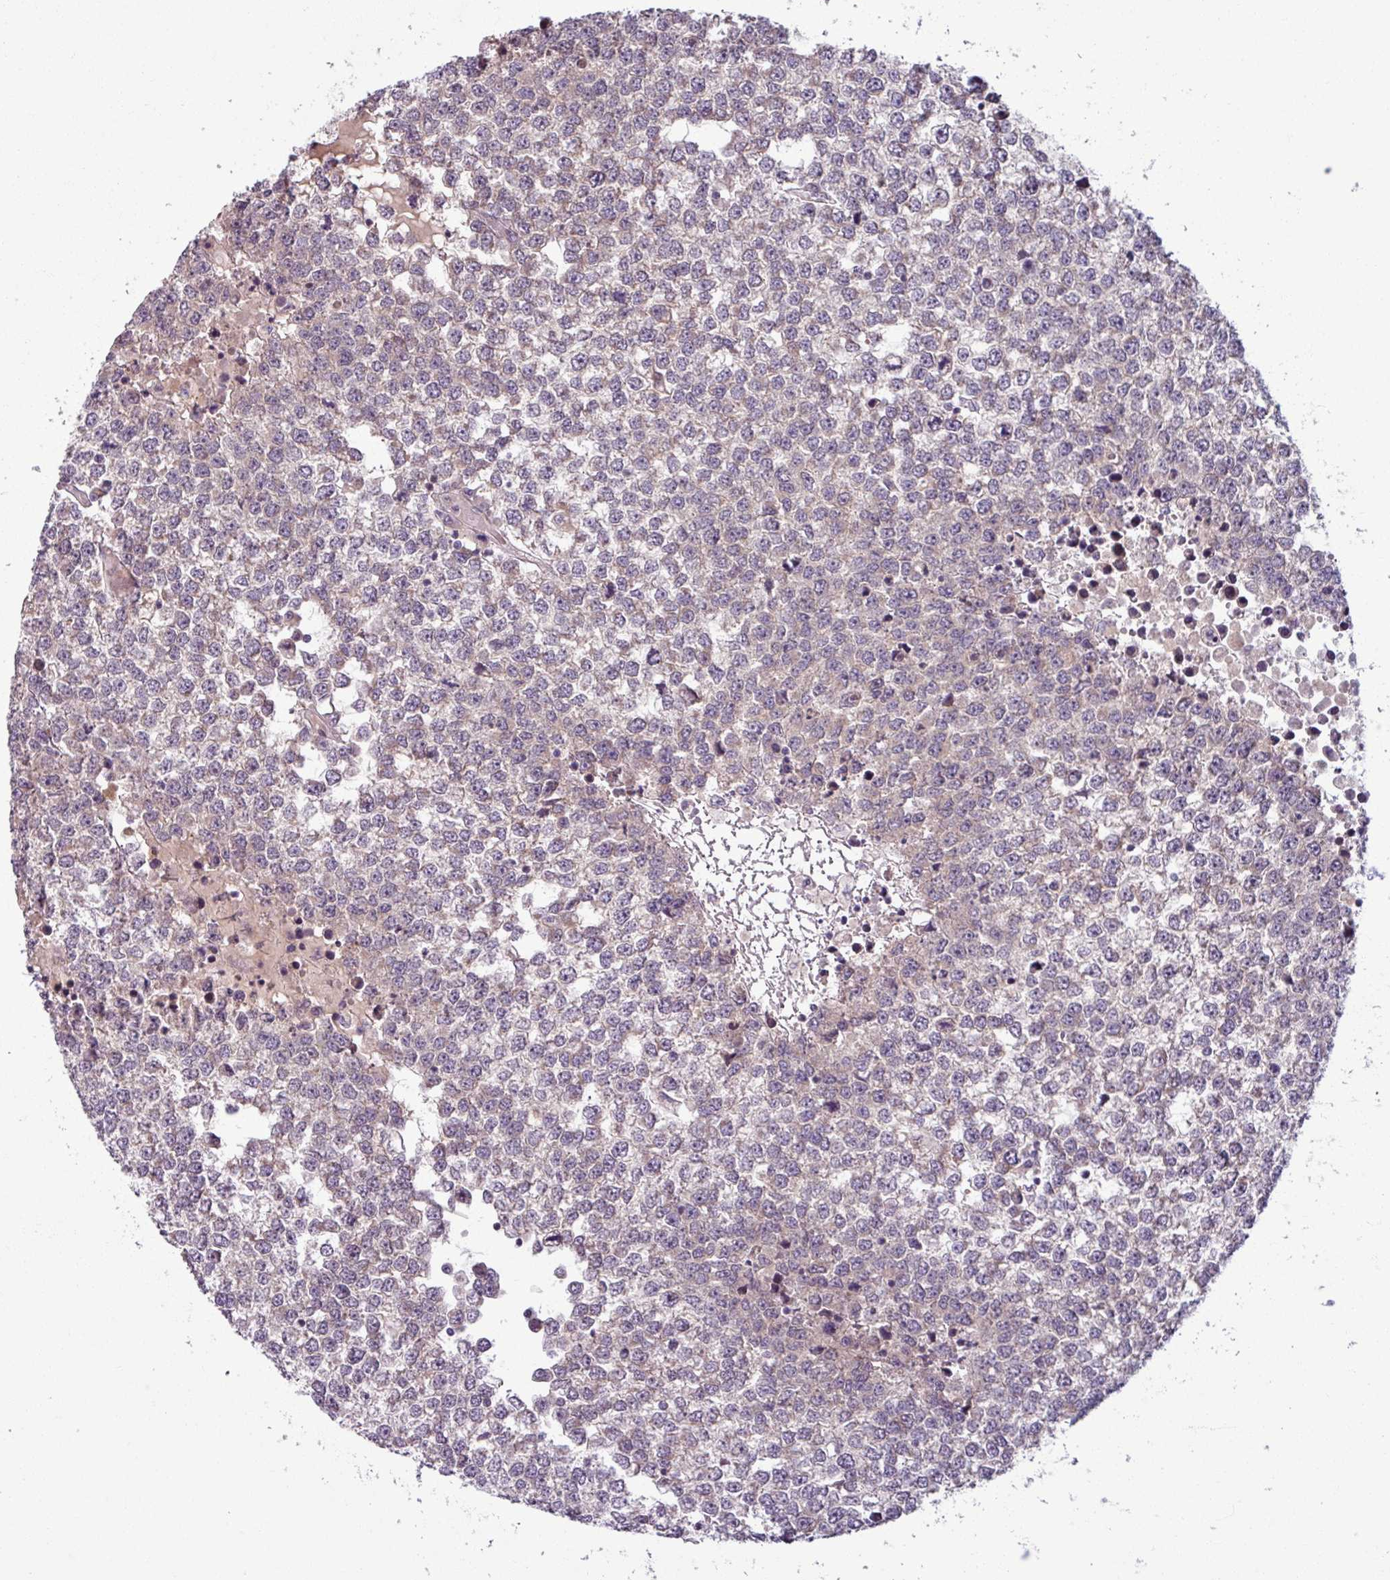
{"staining": {"intensity": "negative", "quantity": "none", "location": "none"}, "tissue": "testis cancer", "cell_type": "Tumor cells", "image_type": "cancer", "snomed": [{"axis": "morphology", "description": "Seminoma, NOS"}, {"axis": "topography", "description": "Testis"}], "caption": "There is no significant expression in tumor cells of testis cancer (seminoma).", "gene": "OGFOD3", "patient": {"sex": "male", "age": 65}}